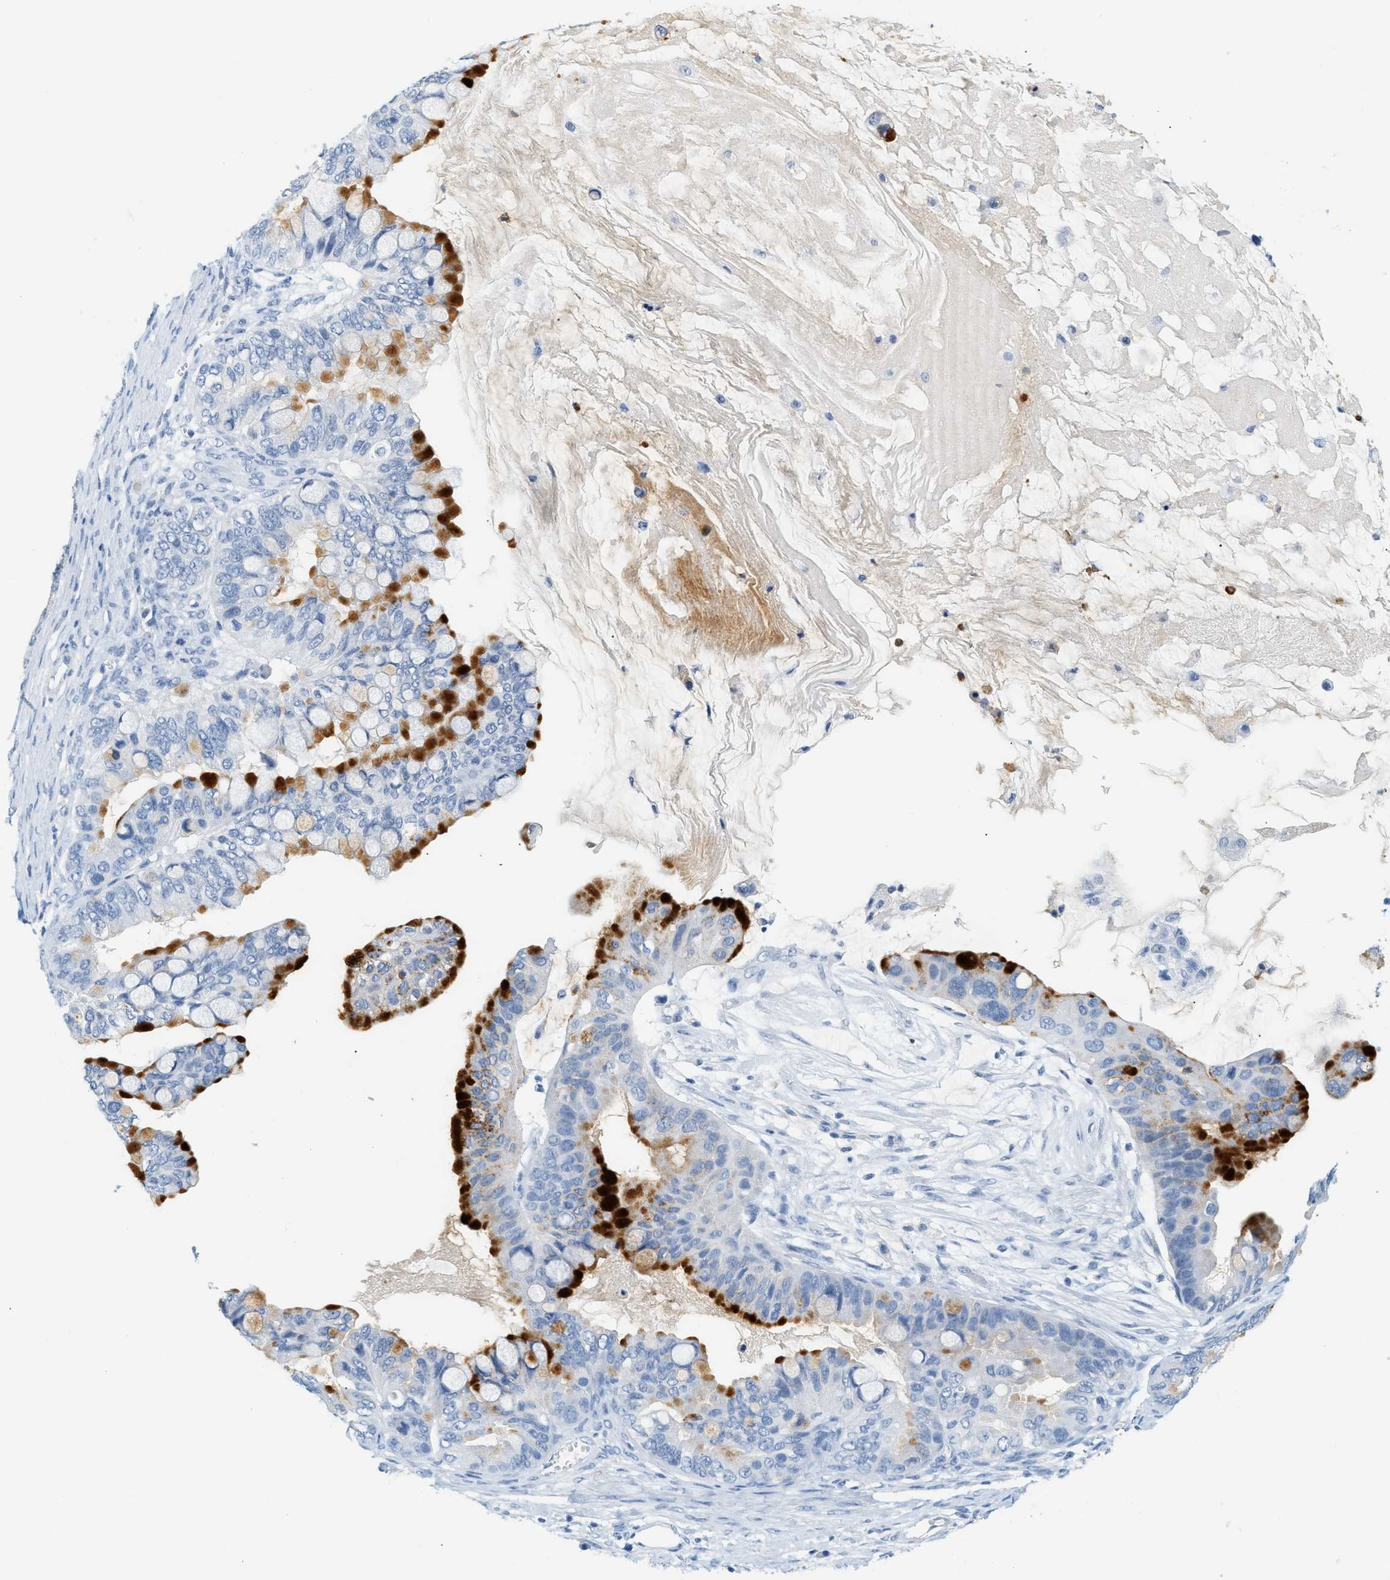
{"staining": {"intensity": "strong", "quantity": "<25%", "location": "cytoplasmic/membranous"}, "tissue": "ovarian cancer", "cell_type": "Tumor cells", "image_type": "cancer", "snomed": [{"axis": "morphology", "description": "Cystadenocarcinoma, mucinous, NOS"}, {"axis": "topography", "description": "Ovary"}], "caption": "This photomicrograph displays IHC staining of mucinous cystadenocarcinoma (ovarian), with medium strong cytoplasmic/membranous positivity in approximately <25% of tumor cells.", "gene": "LCN2", "patient": {"sex": "female", "age": 80}}